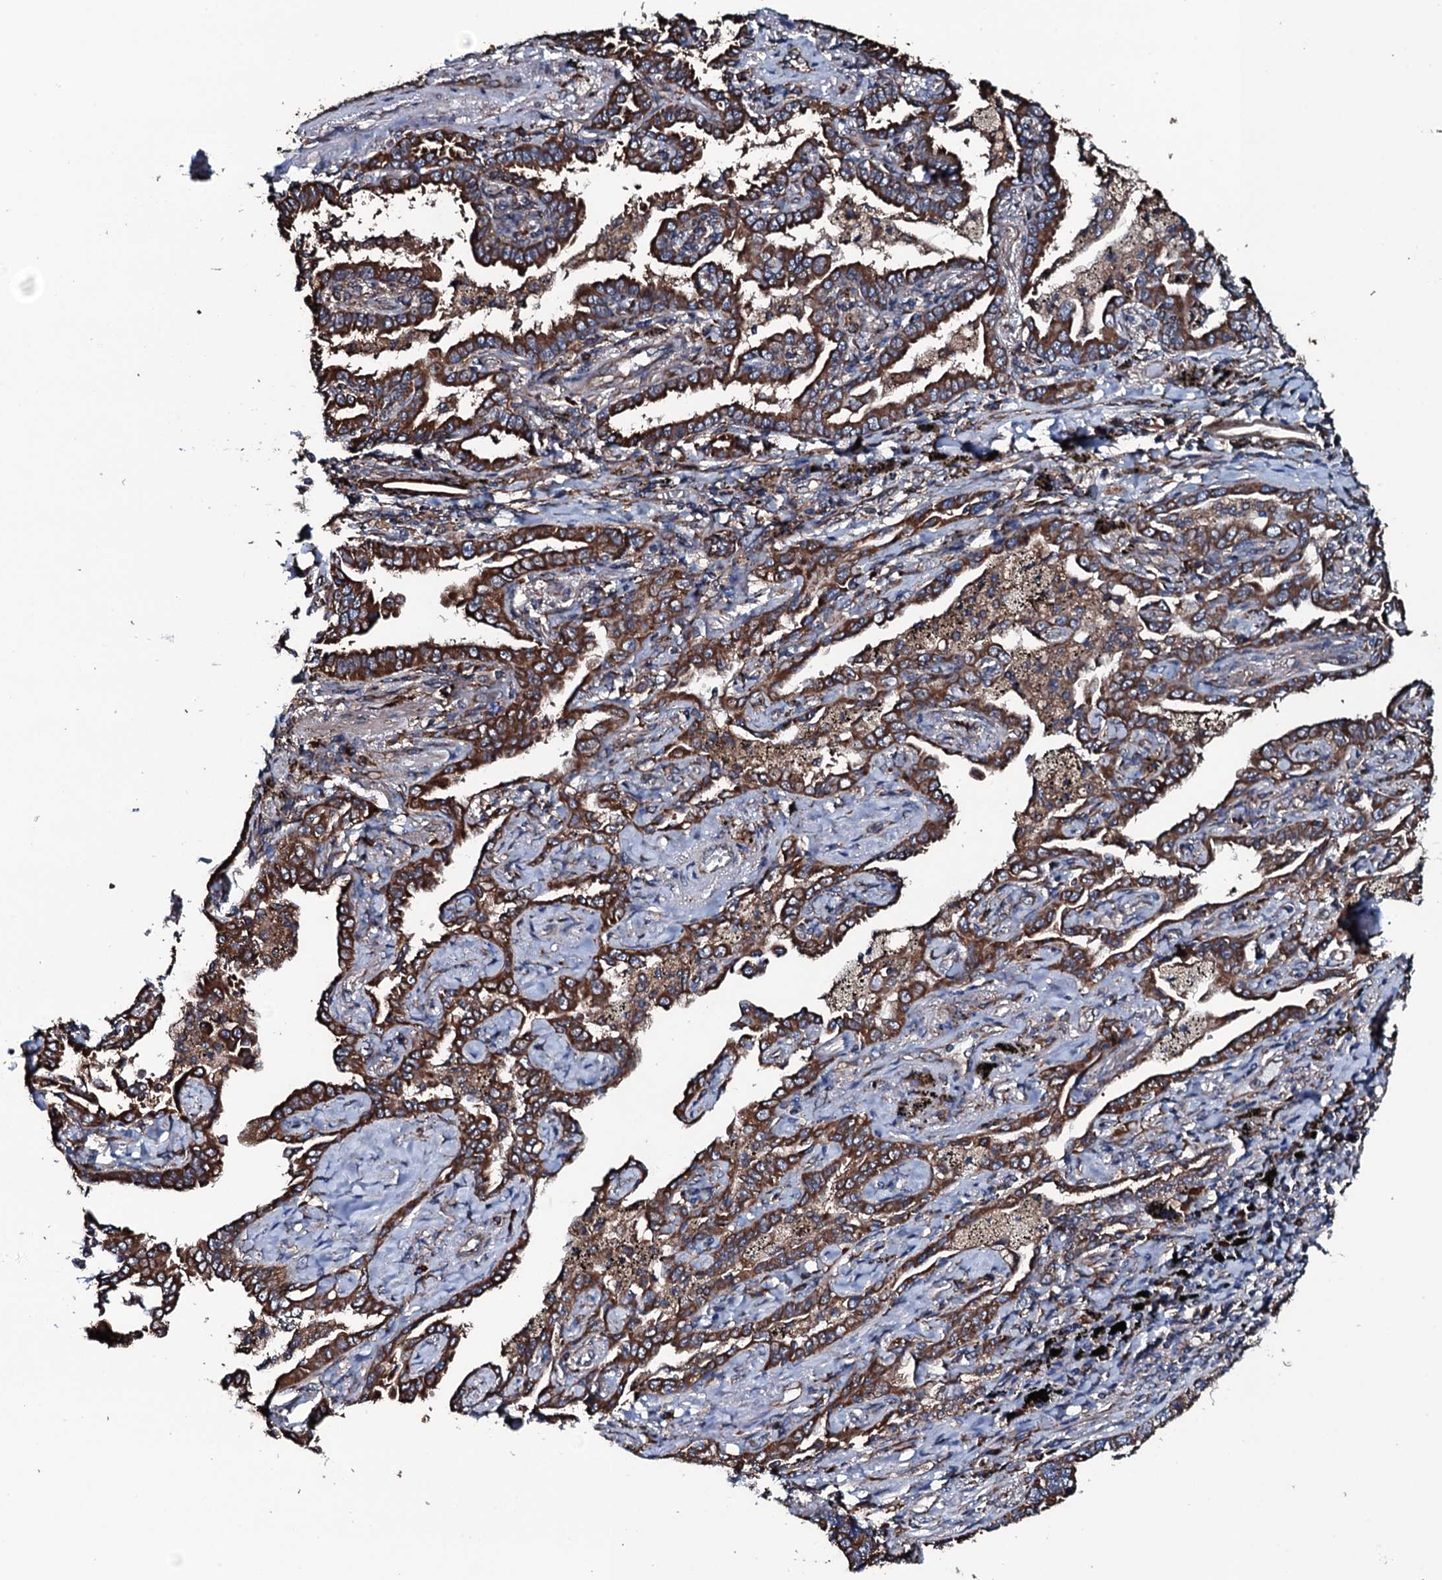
{"staining": {"intensity": "strong", "quantity": ">75%", "location": "cytoplasmic/membranous"}, "tissue": "lung cancer", "cell_type": "Tumor cells", "image_type": "cancer", "snomed": [{"axis": "morphology", "description": "Adenocarcinoma, NOS"}, {"axis": "topography", "description": "Lung"}], "caption": "Immunohistochemistry photomicrograph of lung cancer (adenocarcinoma) stained for a protein (brown), which demonstrates high levels of strong cytoplasmic/membranous expression in about >75% of tumor cells.", "gene": "RAB12", "patient": {"sex": "male", "age": 67}}